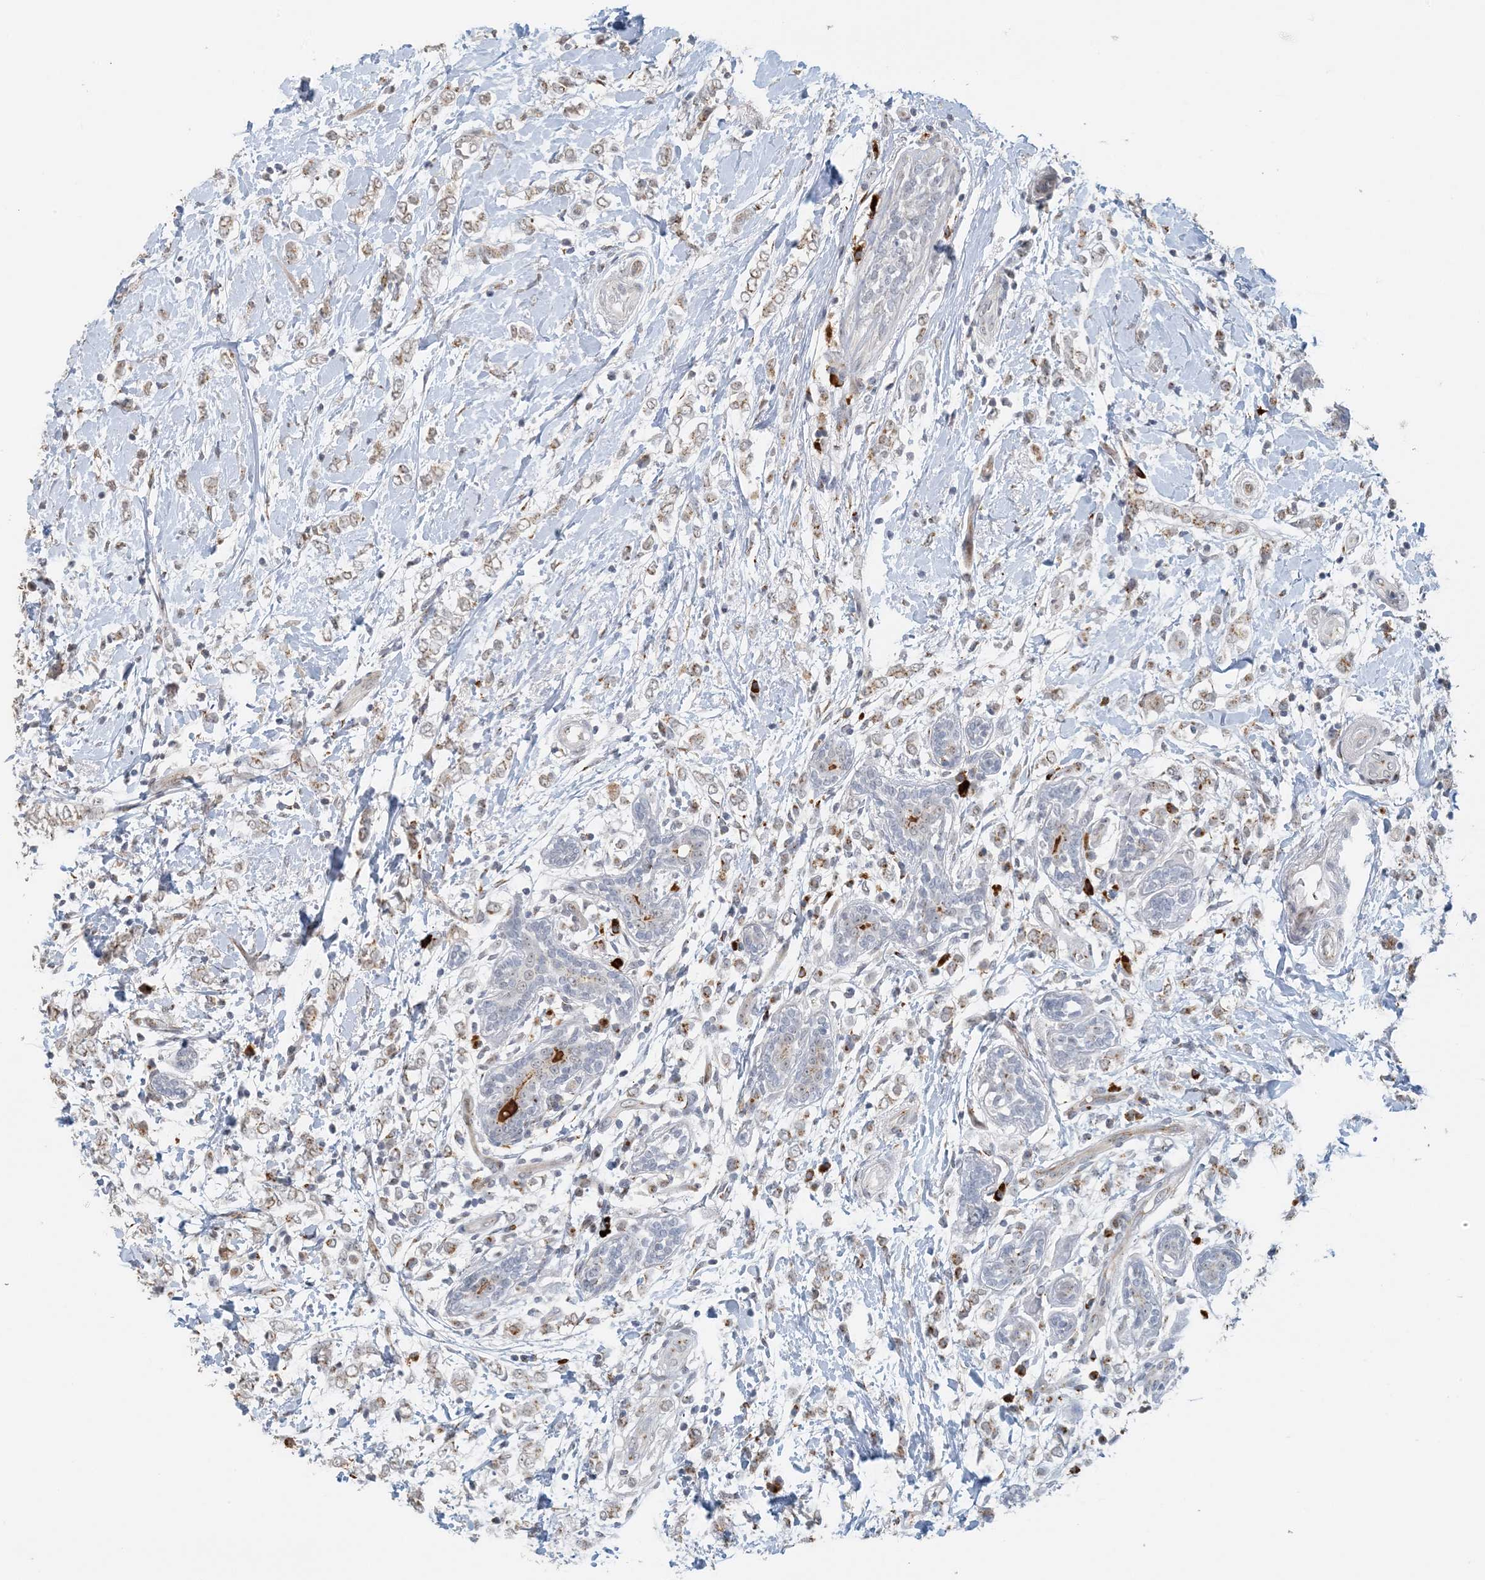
{"staining": {"intensity": "weak", "quantity": "25%-75%", "location": "cytoplasmic/membranous"}, "tissue": "breast cancer", "cell_type": "Tumor cells", "image_type": "cancer", "snomed": [{"axis": "morphology", "description": "Normal tissue, NOS"}, {"axis": "morphology", "description": "Lobular carcinoma"}, {"axis": "topography", "description": "Breast"}], "caption": "The immunohistochemical stain shows weak cytoplasmic/membranous staining in tumor cells of breast cancer (lobular carcinoma) tissue.", "gene": "ZCCHC4", "patient": {"sex": "female", "age": 47}}